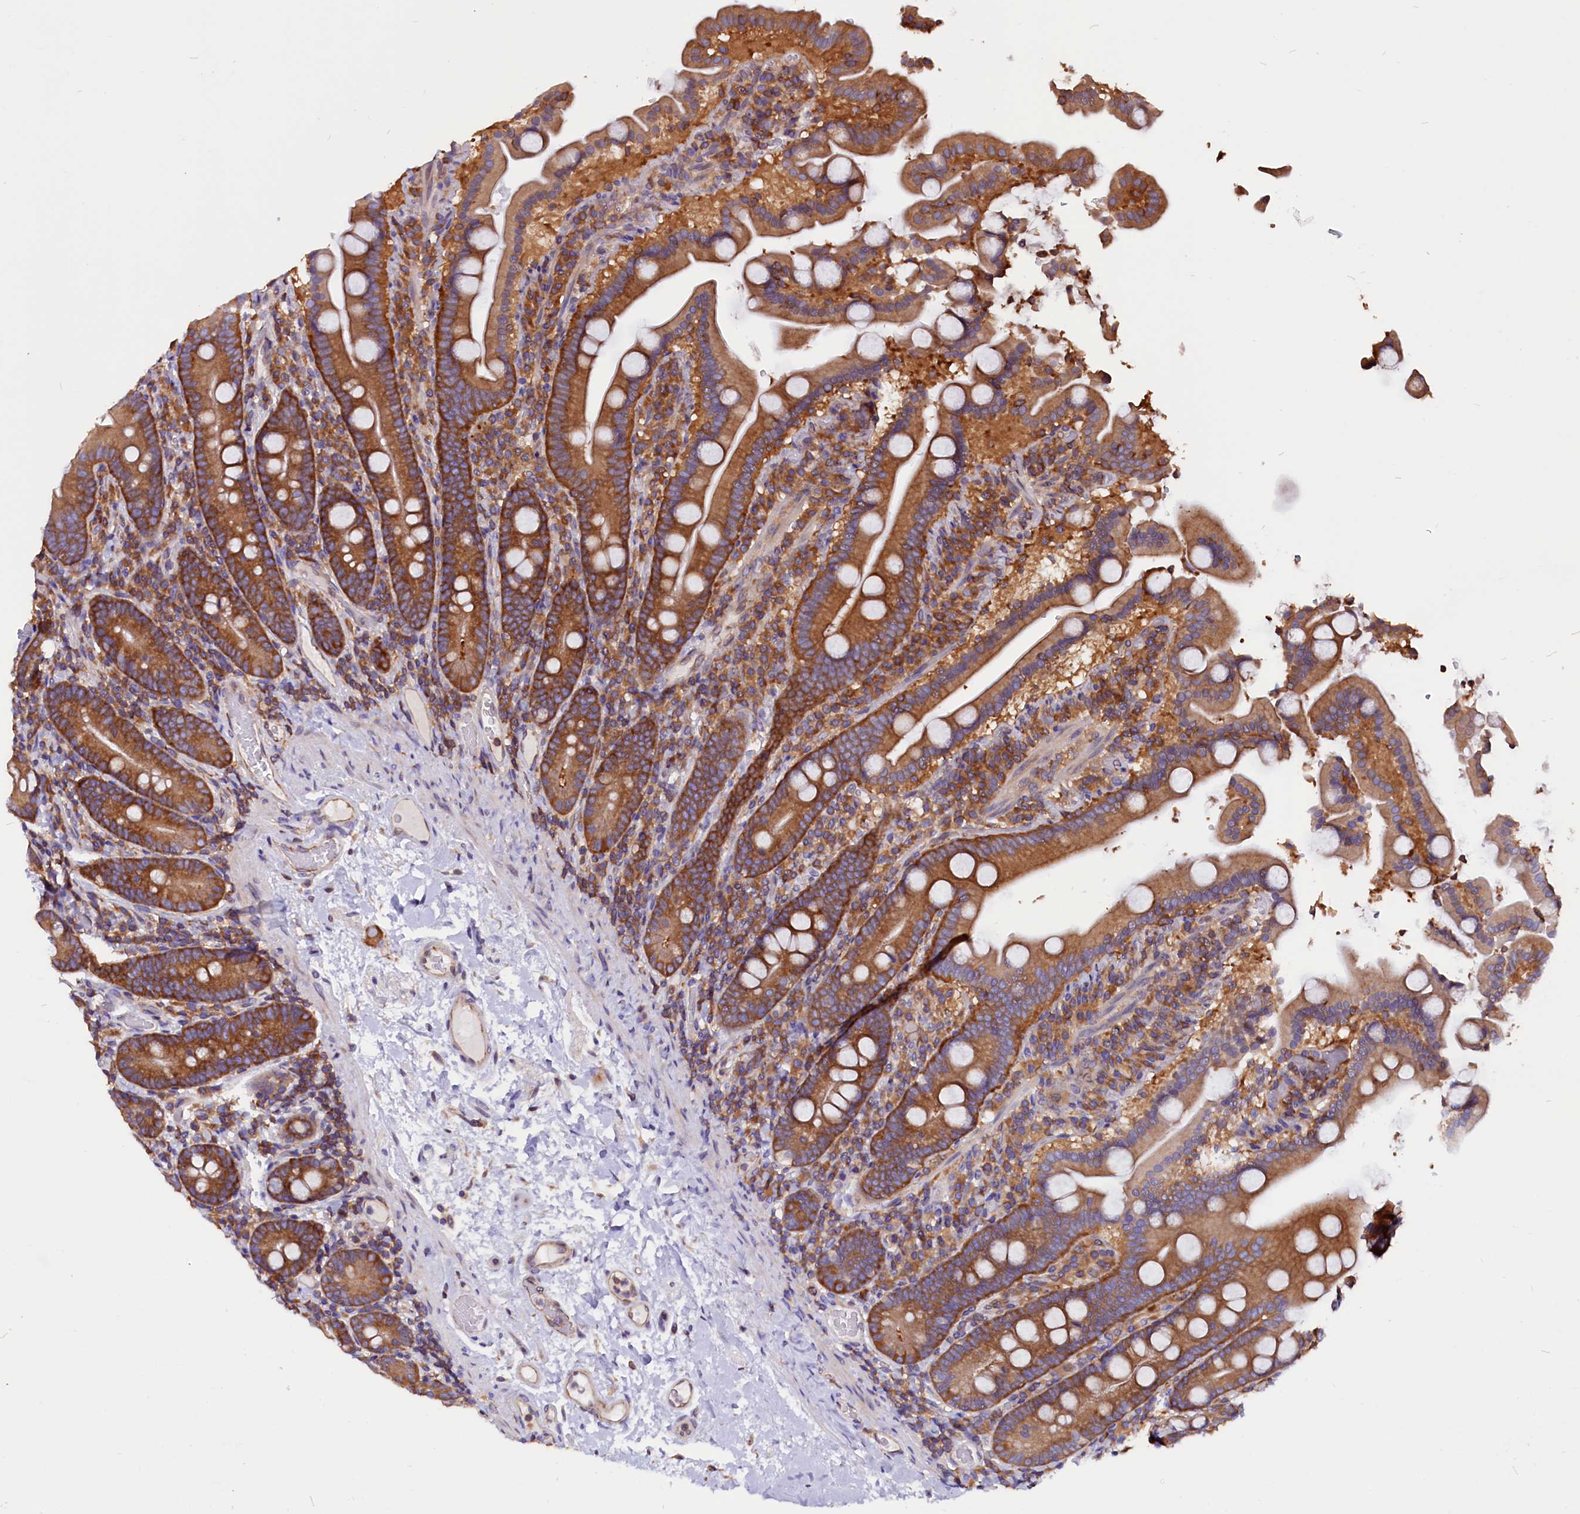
{"staining": {"intensity": "moderate", "quantity": ">75%", "location": "cytoplasmic/membranous"}, "tissue": "duodenum", "cell_type": "Glandular cells", "image_type": "normal", "snomed": [{"axis": "morphology", "description": "Normal tissue, NOS"}, {"axis": "topography", "description": "Duodenum"}], "caption": "Immunohistochemistry micrograph of unremarkable human duodenum stained for a protein (brown), which exhibits medium levels of moderate cytoplasmic/membranous expression in about >75% of glandular cells.", "gene": "EIF3G", "patient": {"sex": "male", "age": 55}}